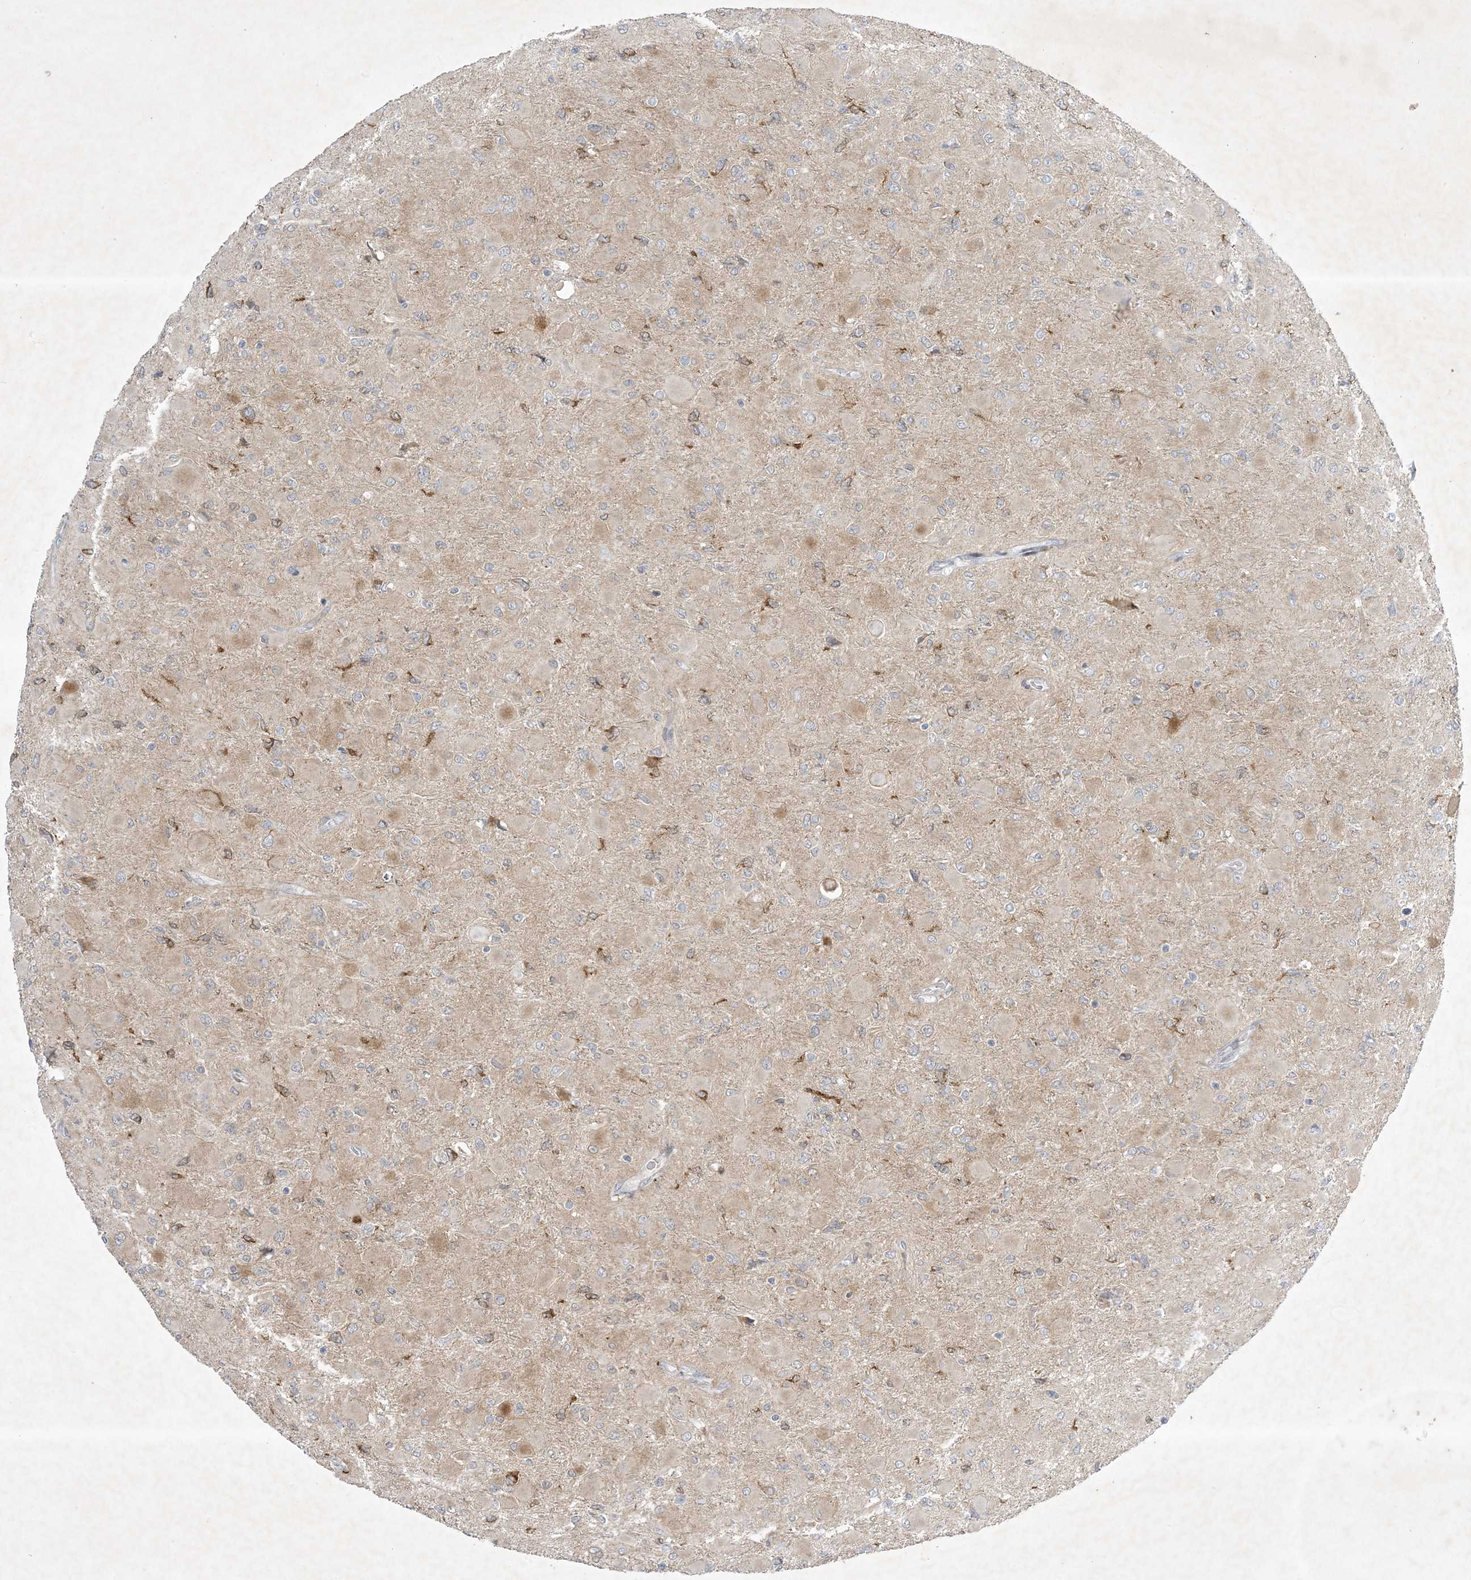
{"staining": {"intensity": "negative", "quantity": "none", "location": "none"}, "tissue": "glioma", "cell_type": "Tumor cells", "image_type": "cancer", "snomed": [{"axis": "morphology", "description": "Glioma, malignant, High grade"}, {"axis": "topography", "description": "Cerebral cortex"}], "caption": "High magnification brightfield microscopy of malignant glioma (high-grade) stained with DAB (3,3'-diaminobenzidine) (brown) and counterstained with hematoxylin (blue): tumor cells show no significant positivity.", "gene": "SOGA3", "patient": {"sex": "female", "age": 36}}